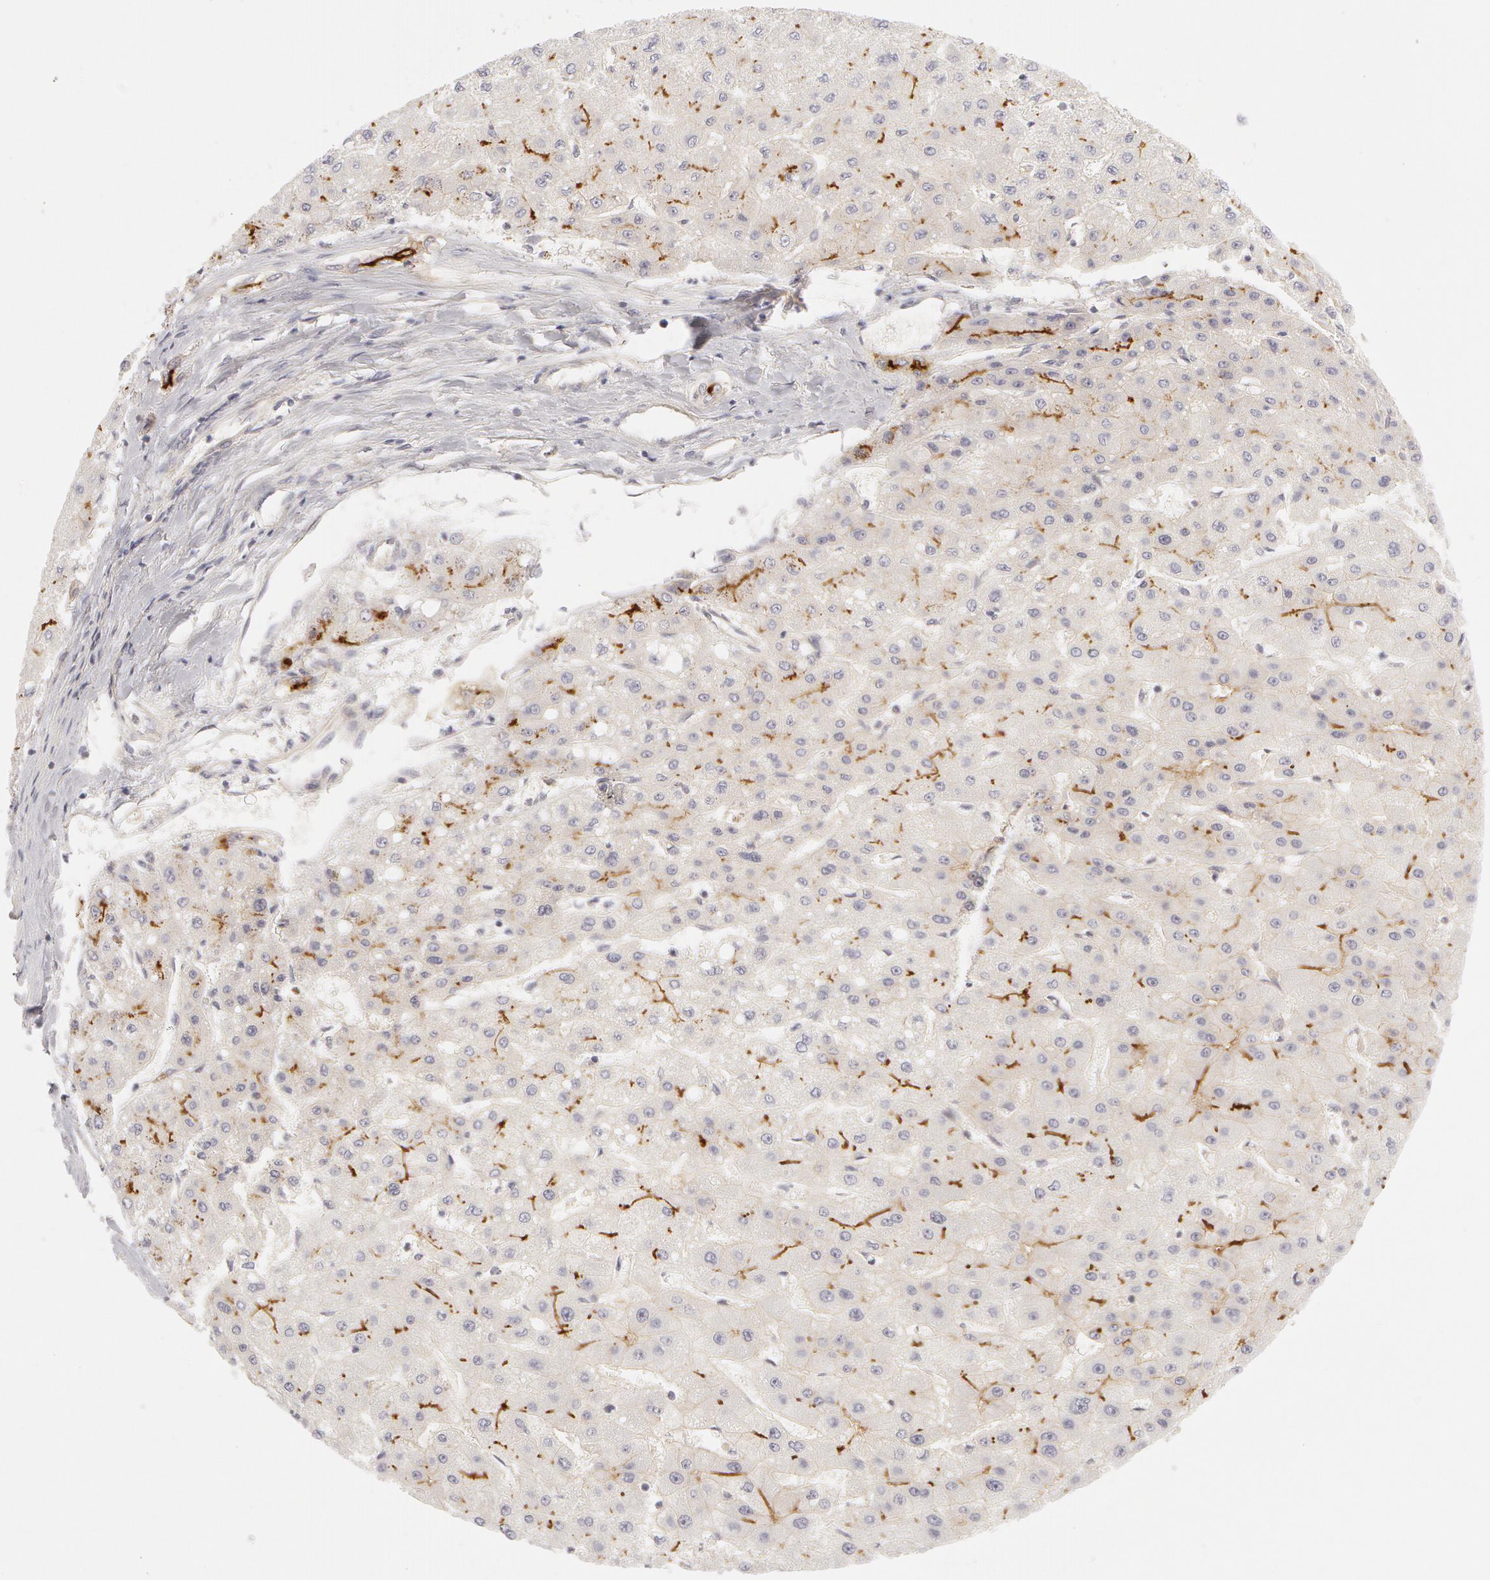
{"staining": {"intensity": "moderate", "quantity": "25%-75%", "location": "cytoplasmic/membranous"}, "tissue": "liver cancer", "cell_type": "Tumor cells", "image_type": "cancer", "snomed": [{"axis": "morphology", "description": "Carcinoma, Hepatocellular, NOS"}, {"axis": "topography", "description": "Liver"}], "caption": "An image showing moderate cytoplasmic/membranous expression in about 25%-75% of tumor cells in liver hepatocellular carcinoma, as visualized by brown immunohistochemical staining.", "gene": "ABCB1", "patient": {"sex": "female", "age": 52}}